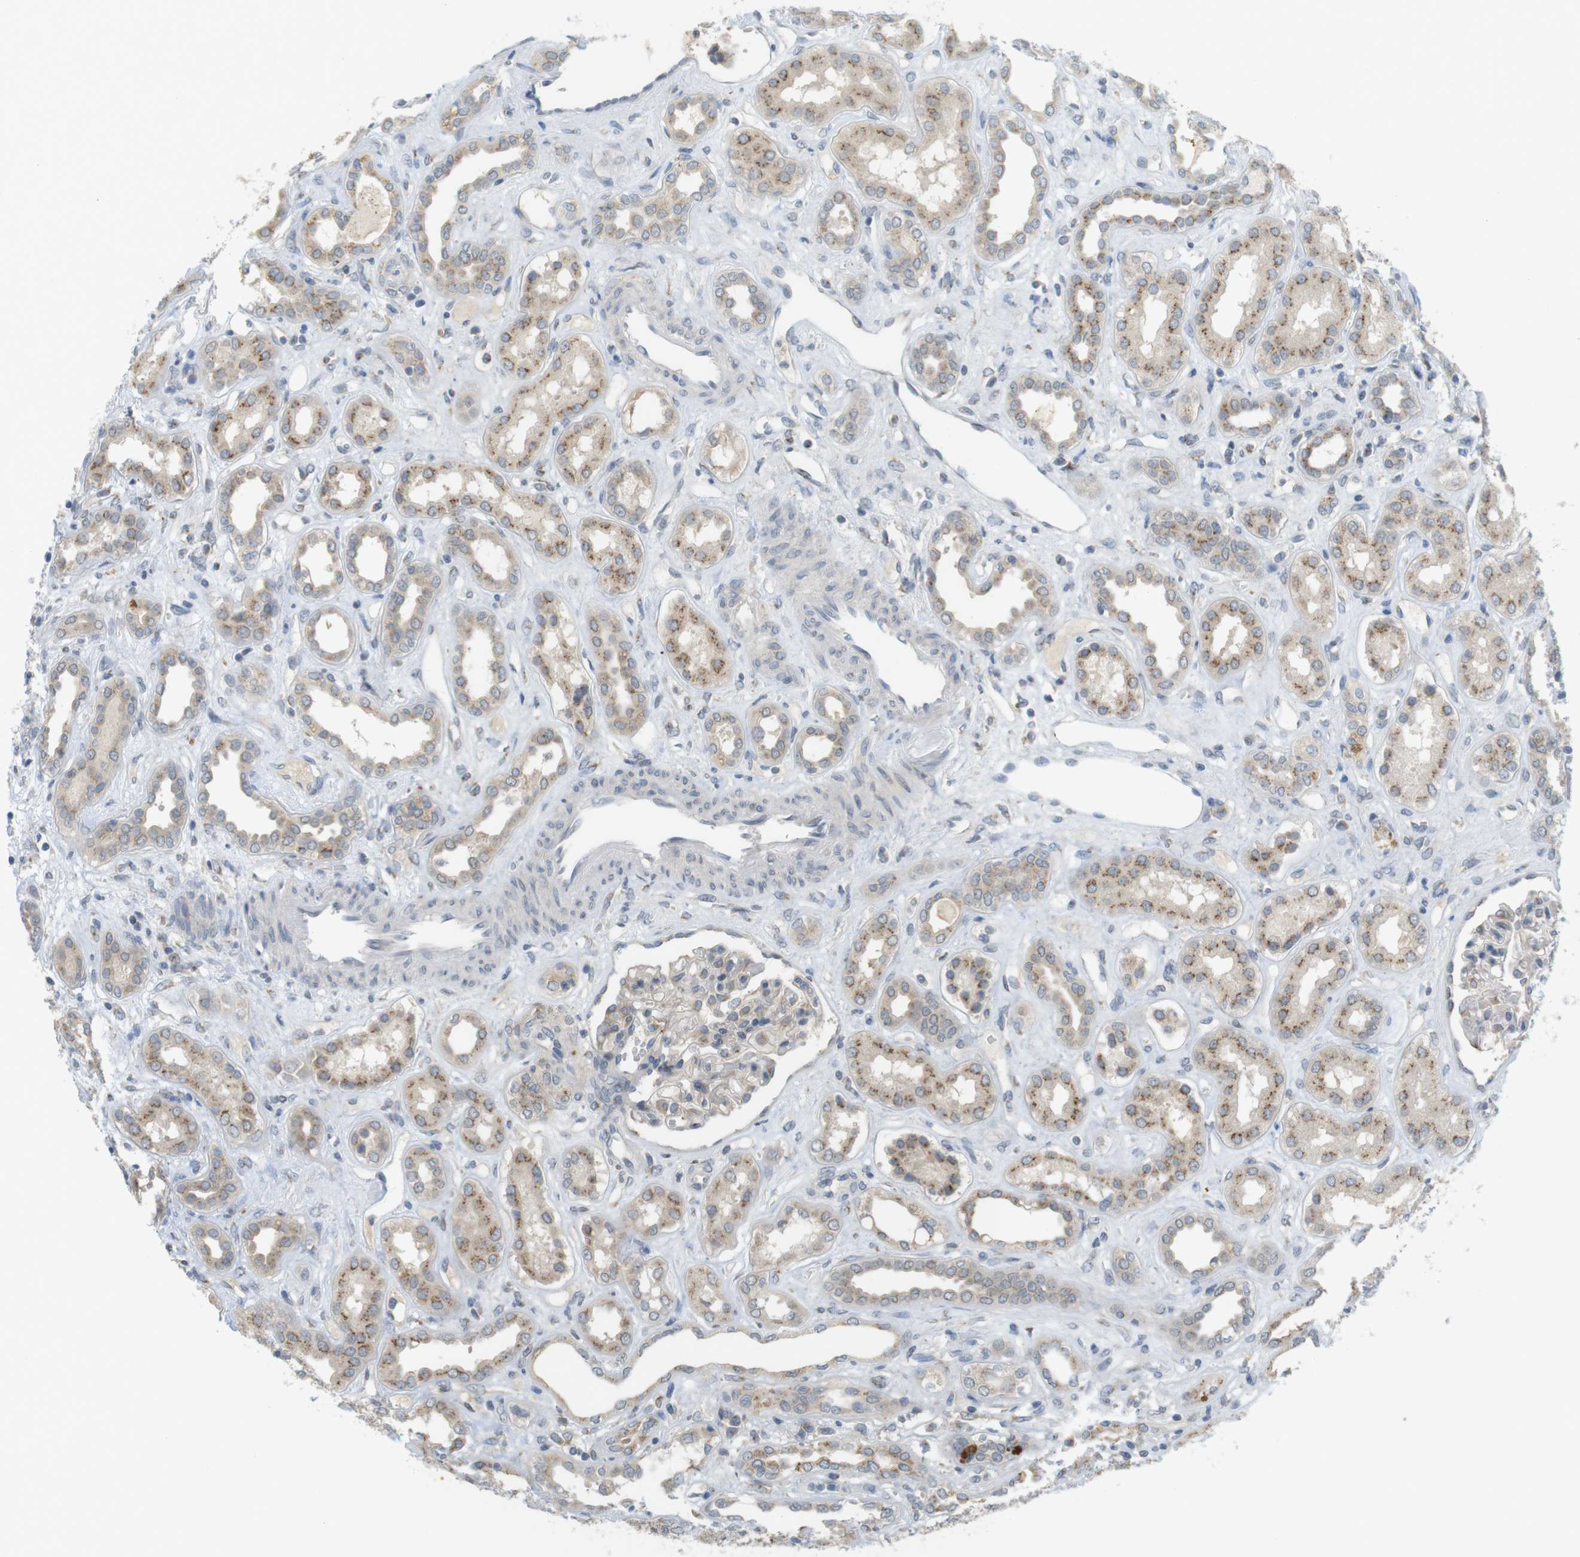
{"staining": {"intensity": "weak", "quantity": "25%-75%", "location": "cytoplasmic/membranous"}, "tissue": "kidney", "cell_type": "Cells in glomeruli", "image_type": "normal", "snomed": [{"axis": "morphology", "description": "Normal tissue, NOS"}, {"axis": "topography", "description": "Kidney"}], "caption": "This is an image of IHC staining of benign kidney, which shows weak expression in the cytoplasmic/membranous of cells in glomeruli.", "gene": "YIPF3", "patient": {"sex": "male", "age": 59}}